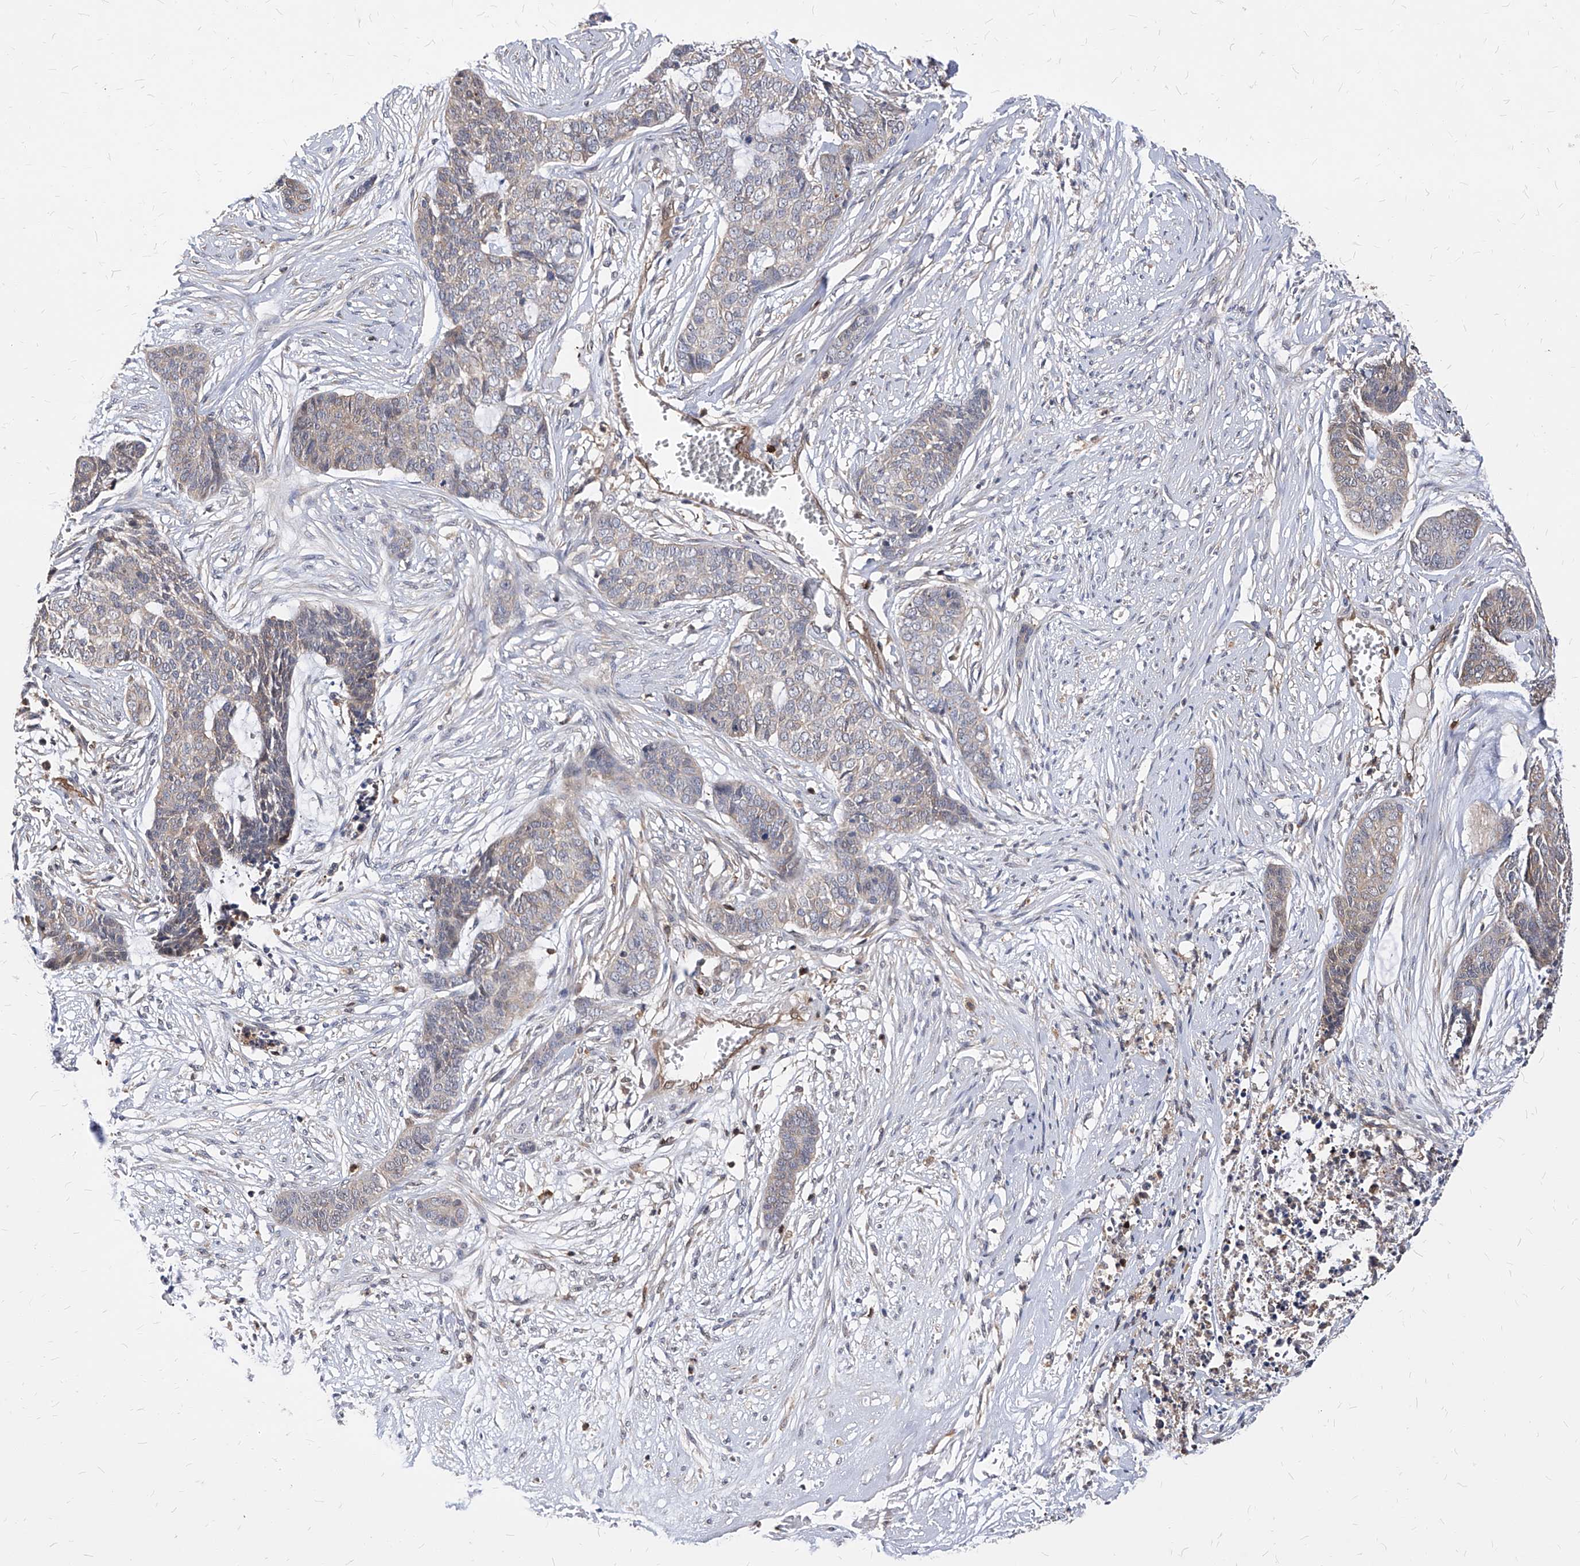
{"staining": {"intensity": "weak", "quantity": "<25%", "location": "cytoplasmic/membranous"}, "tissue": "skin cancer", "cell_type": "Tumor cells", "image_type": "cancer", "snomed": [{"axis": "morphology", "description": "Basal cell carcinoma"}, {"axis": "topography", "description": "Skin"}], "caption": "Immunohistochemistry (IHC) photomicrograph of neoplastic tissue: skin cancer (basal cell carcinoma) stained with DAB demonstrates no significant protein positivity in tumor cells.", "gene": "ABRACL", "patient": {"sex": "female", "age": 64}}